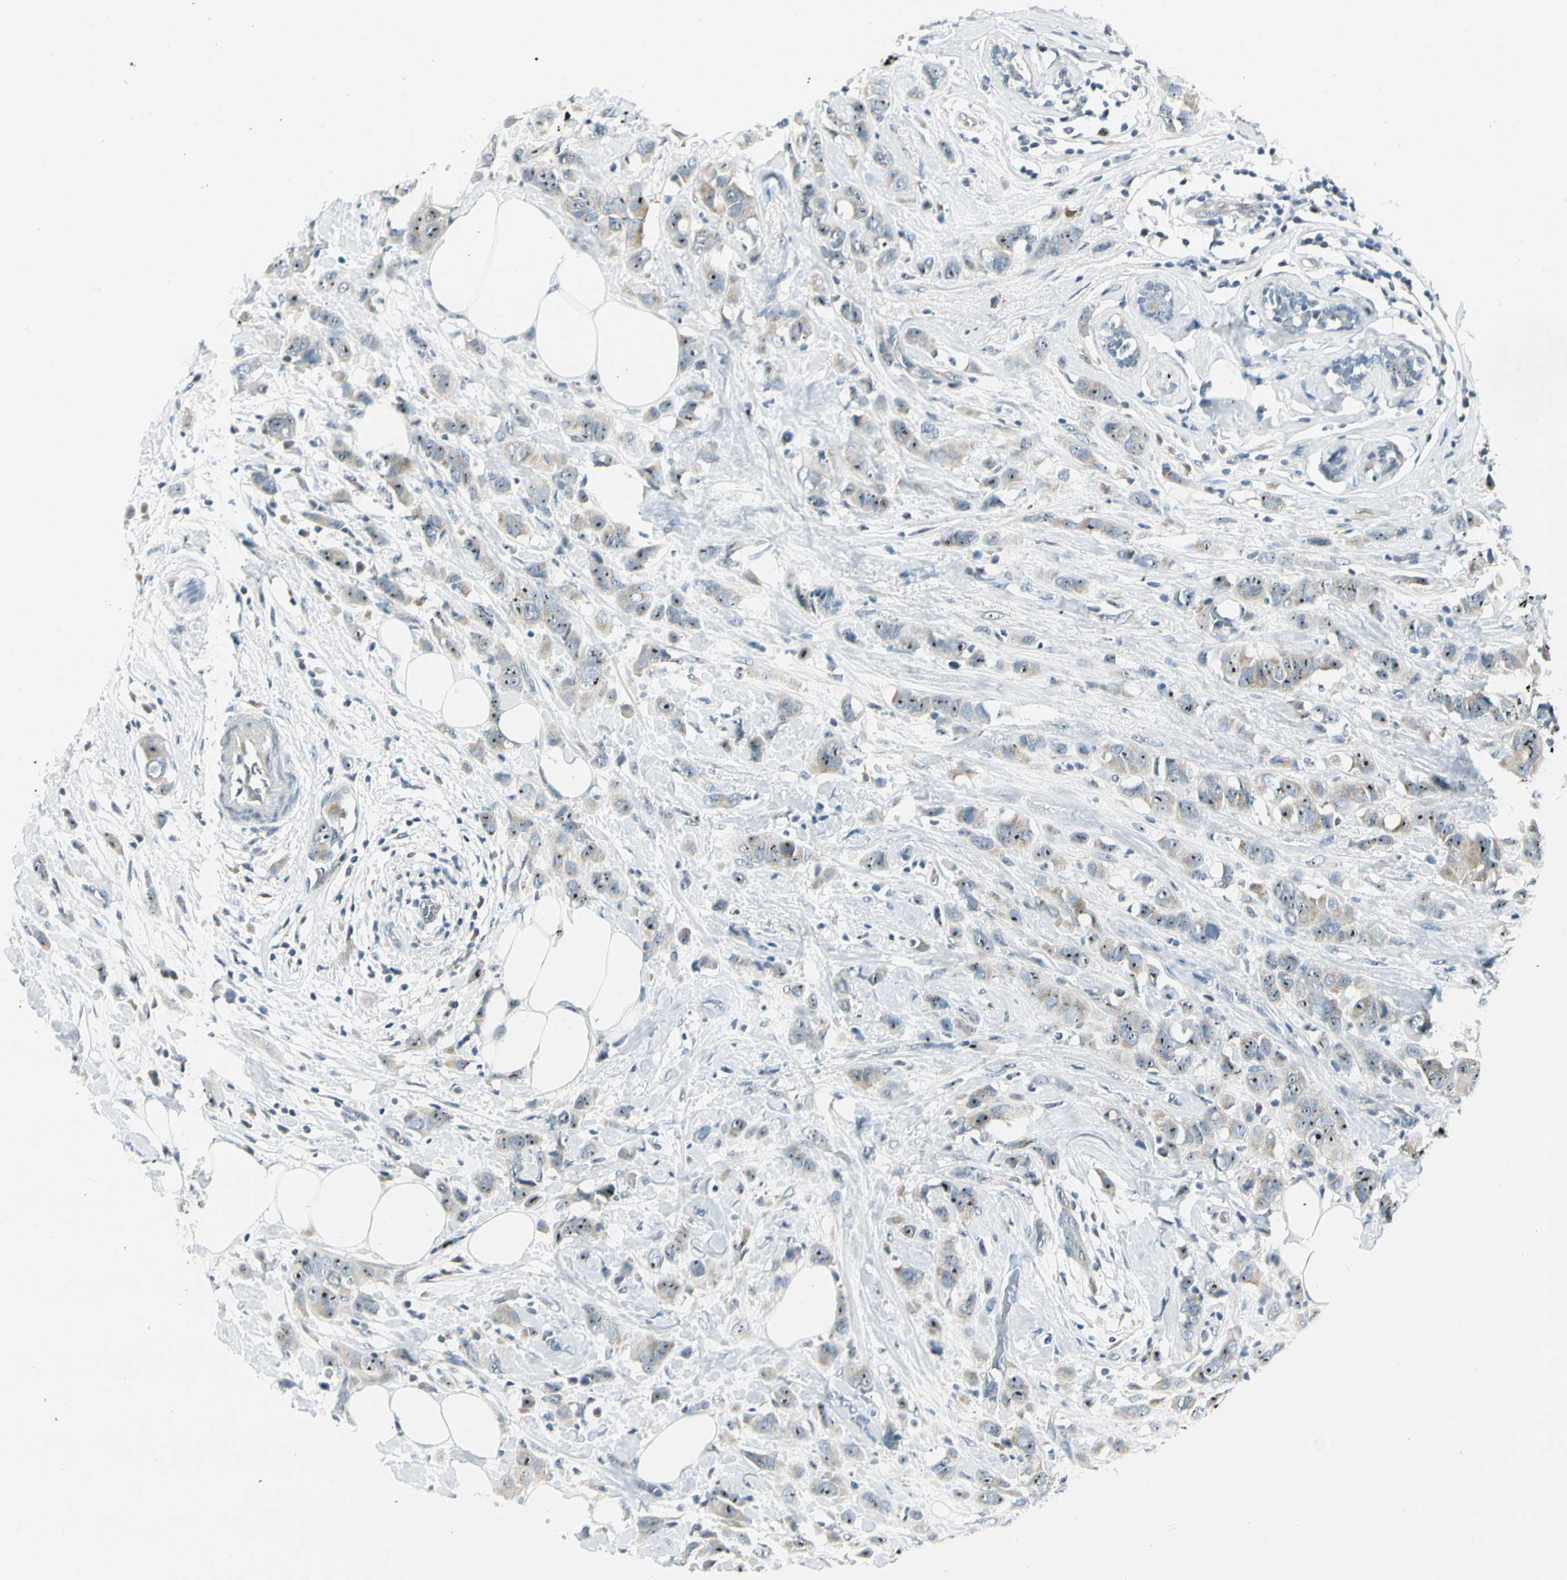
{"staining": {"intensity": "strong", "quantity": ">75%", "location": "cytoplasmic/membranous,nuclear"}, "tissue": "breast cancer", "cell_type": "Tumor cells", "image_type": "cancer", "snomed": [{"axis": "morphology", "description": "Normal tissue, NOS"}, {"axis": "morphology", "description": "Duct carcinoma"}, {"axis": "topography", "description": "Breast"}], "caption": "A photomicrograph of human breast cancer (infiltrating ductal carcinoma) stained for a protein shows strong cytoplasmic/membranous and nuclear brown staining in tumor cells.", "gene": "ZSCAN1", "patient": {"sex": "female", "age": 50}}